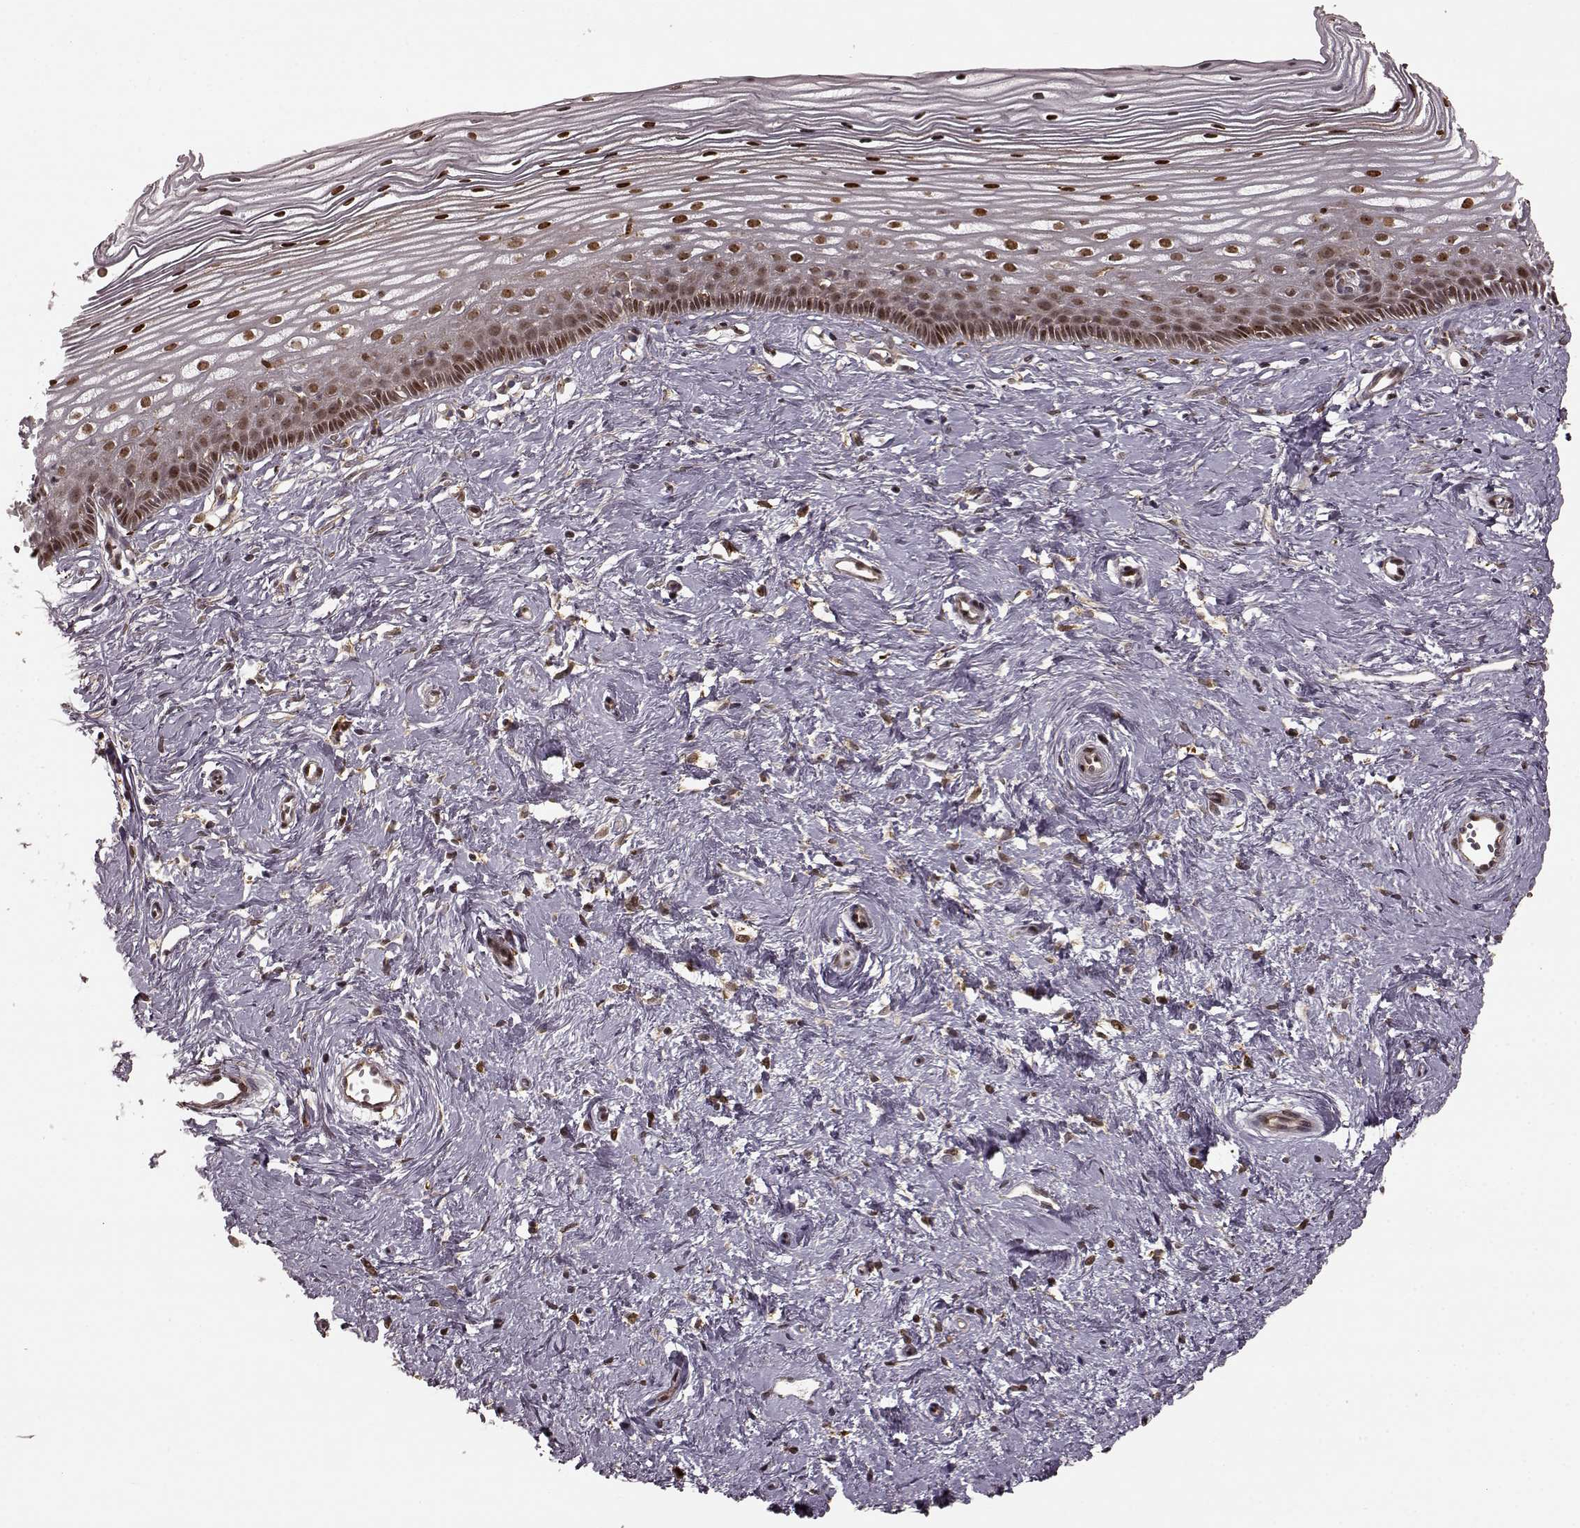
{"staining": {"intensity": "weak", "quantity": ">75%", "location": "cytoplasmic/membranous"}, "tissue": "cervix", "cell_type": "Glandular cells", "image_type": "normal", "snomed": [{"axis": "morphology", "description": "Normal tissue, NOS"}, {"axis": "topography", "description": "Cervix"}], "caption": "Cervix stained for a protein demonstrates weak cytoplasmic/membranous positivity in glandular cells.", "gene": "SLC12A9", "patient": {"sex": "female", "age": 40}}